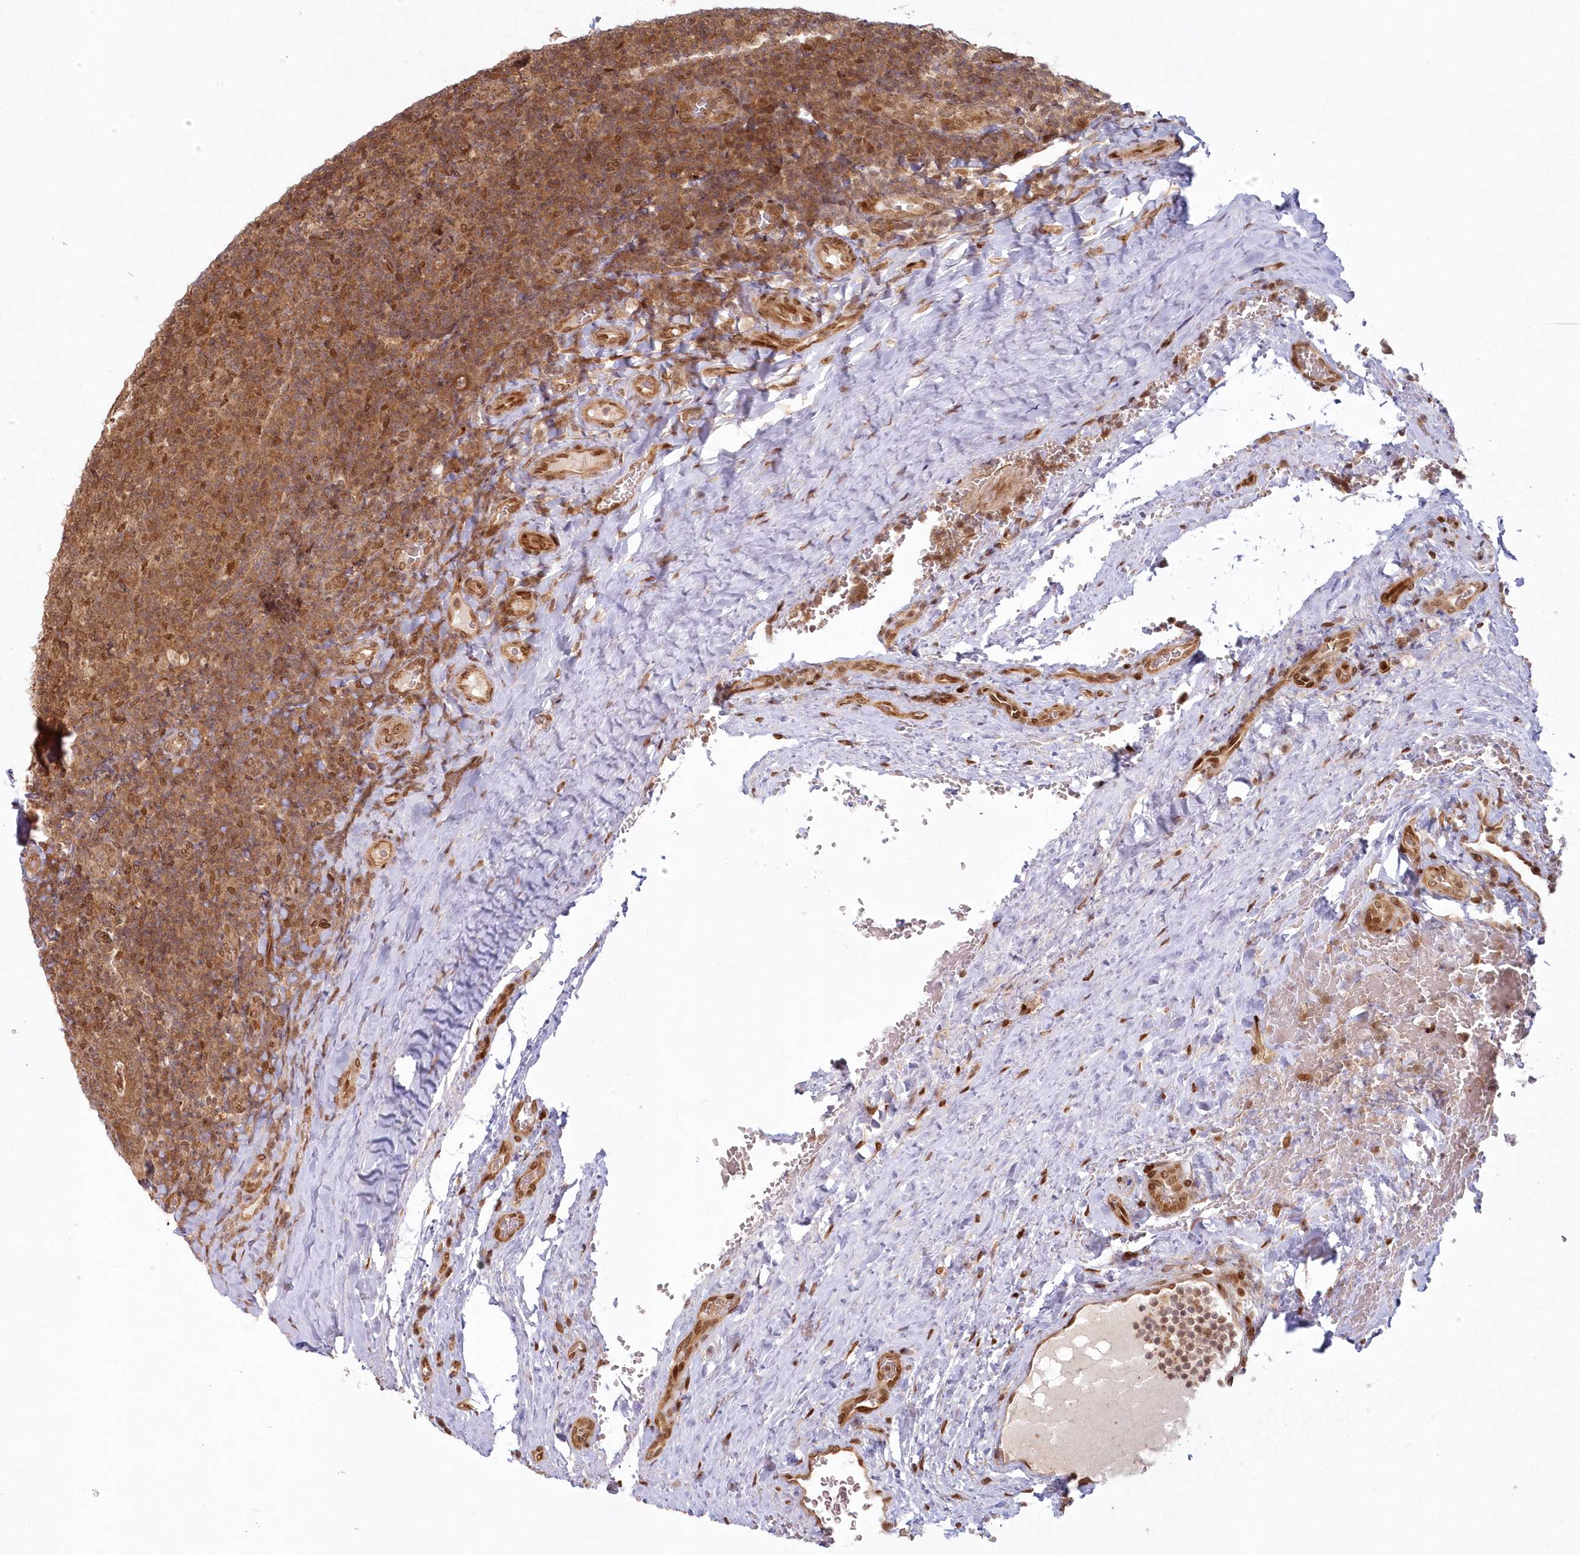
{"staining": {"intensity": "moderate", "quantity": ">75%", "location": "cytoplasmic/membranous,nuclear"}, "tissue": "tonsil", "cell_type": "Germinal center cells", "image_type": "normal", "snomed": [{"axis": "morphology", "description": "Normal tissue, NOS"}, {"axis": "topography", "description": "Tonsil"}], "caption": "This is a photomicrograph of immunohistochemistry (IHC) staining of unremarkable tonsil, which shows moderate positivity in the cytoplasmic/membranous,nuclear of germinal center cells.", "gene": "TOGARAM2", "patient": {"sex": "male", "age": 17}}